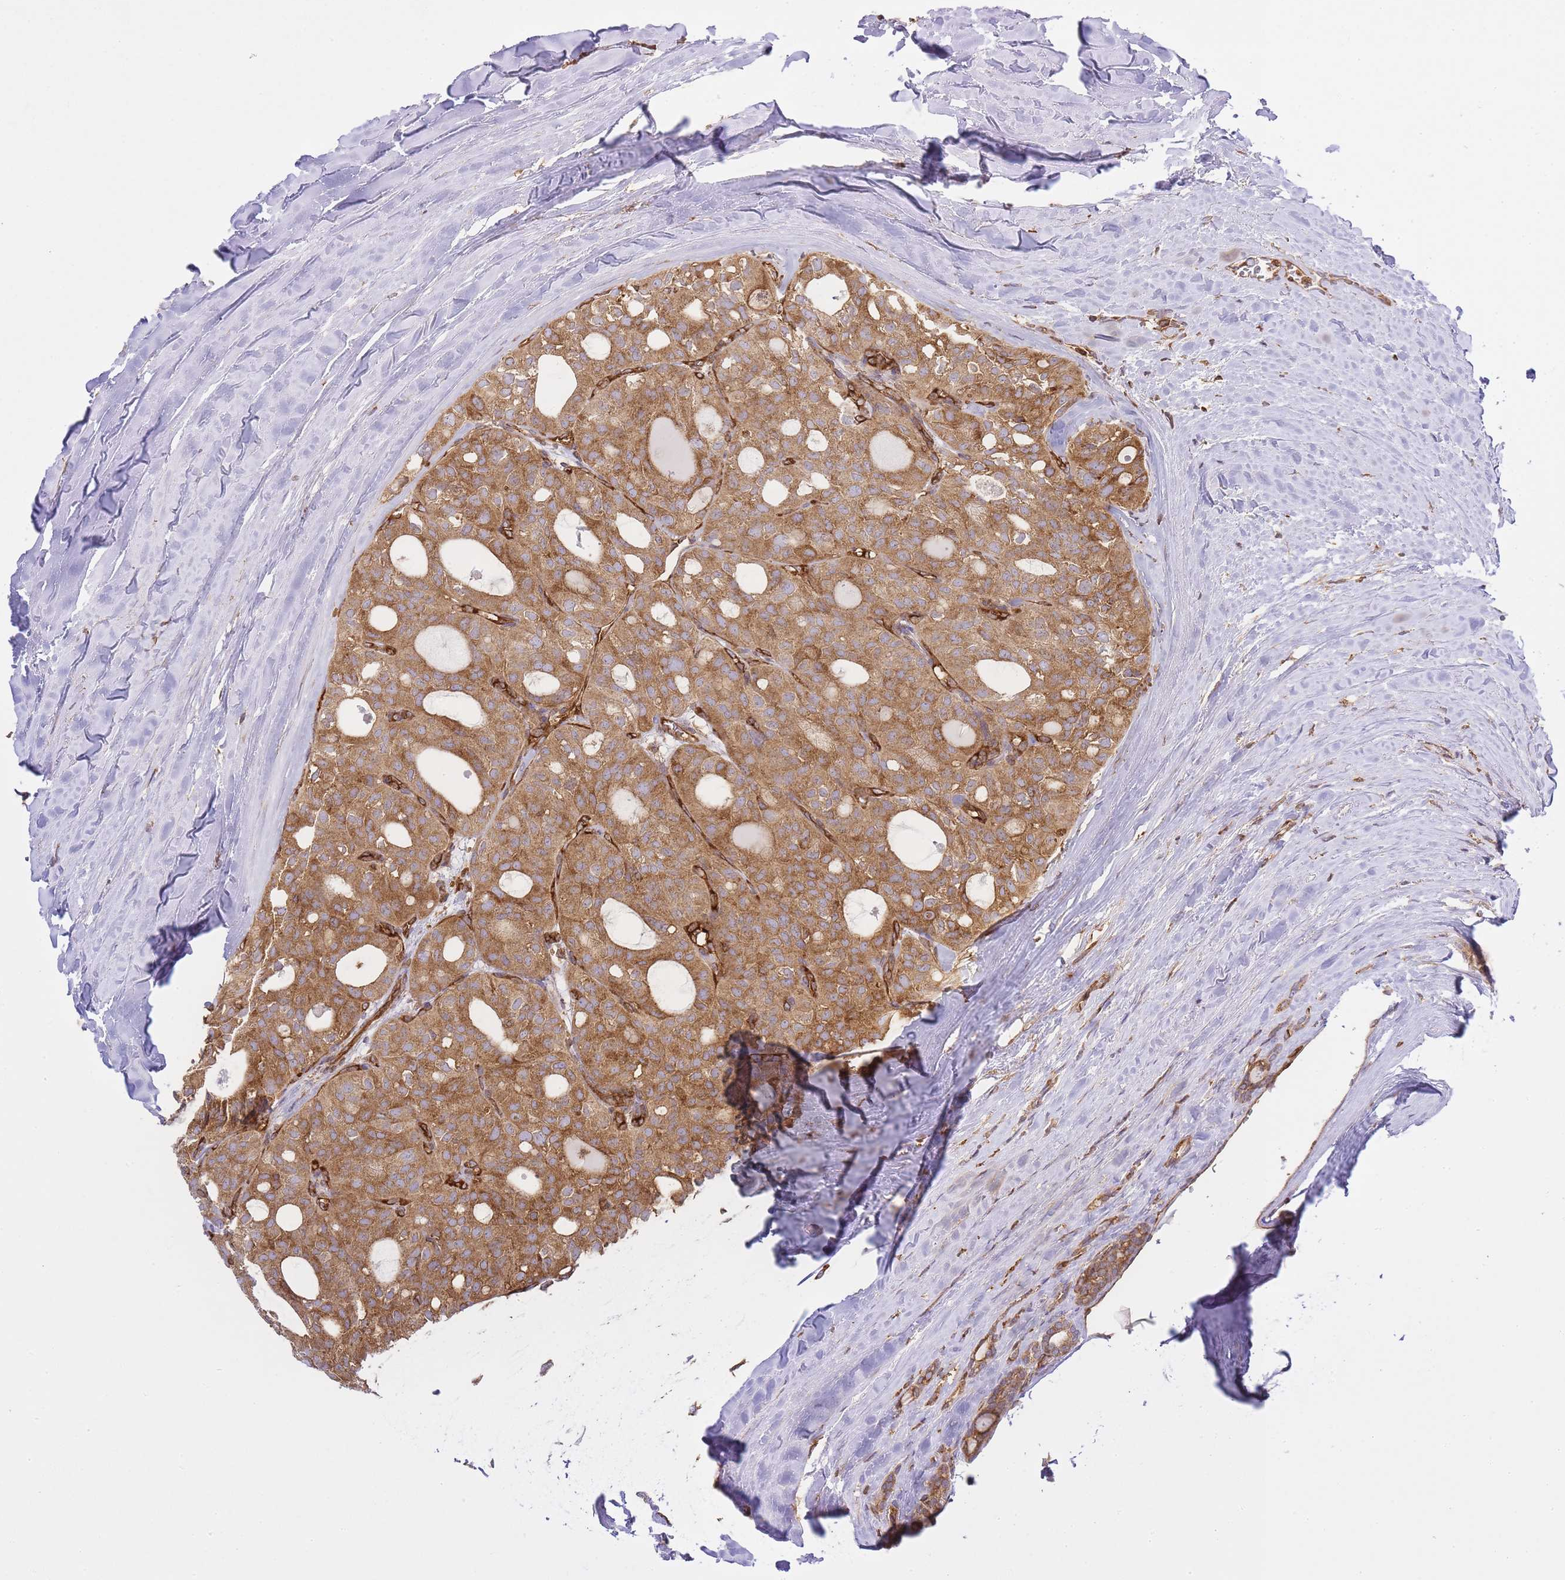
{"staining": {"intensity": "moderate", "quantity": ">75%", "location": "cytoplasmic/membranous"}, "tissue": "thyroid cancer", "cell_type": "Tumor cells", "image_type": "cancer", "snomed": [{"axis": "morphology", "description": "Follicular adenoma carcinoma, NOS"}, {"axis": "topography", "description": "Thyroid gland"}], "caption": "High-magnification brightfield microscopy of thyroid cancer stained with DAB (3,3'-diaminobenzidine) (brown) and counterstained with hematoxylin (blue). tumor cells exhibit moderate cytoplasmic/membranous staining is identified in approximately>75% of cells.", "gene": "MSN", "patient": {"sex": "male", "age": 75}}